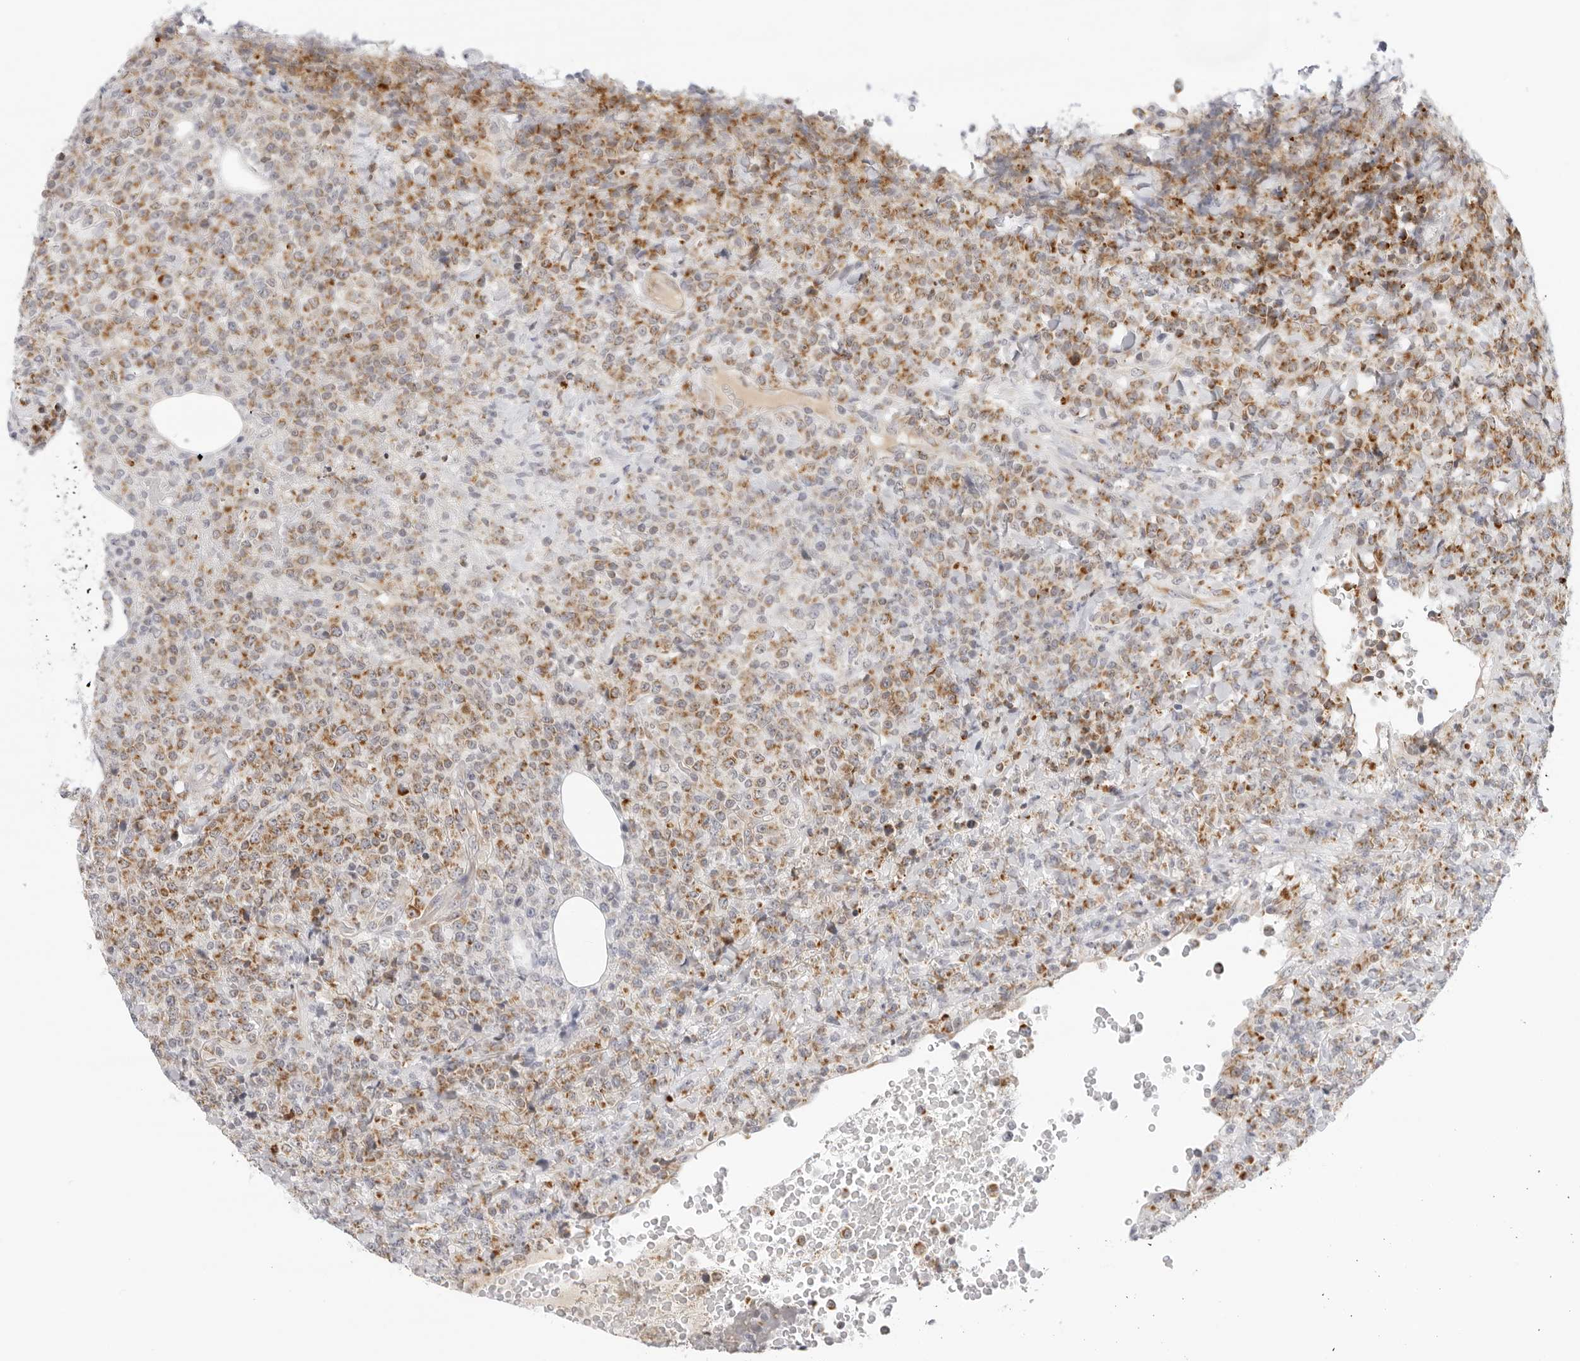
{"staining": {"intensity": "moderate", "quantity": ">75%", "location": "cytoplasmic/membranous"}, "tissue": "lymphoma", "cell_type": "Tumor cells", "image_type": "cancer", "snomed": [{"axis": "morphology", "description": "Malignant lymphoma, non-Hodgkin's type, High grade"}, {"axis": "topography", "description": "Lymph node"}], "caption": "Immunohistochemical staining of human malignant lymphoma, non-Hodgkin's type (high-grade) shows medium levels of moderate cytoplasmic/membranous staining in approximately >75% of tumor cells.", "gene": "CIART", "patient": {"sex": "male", "age": 13}}